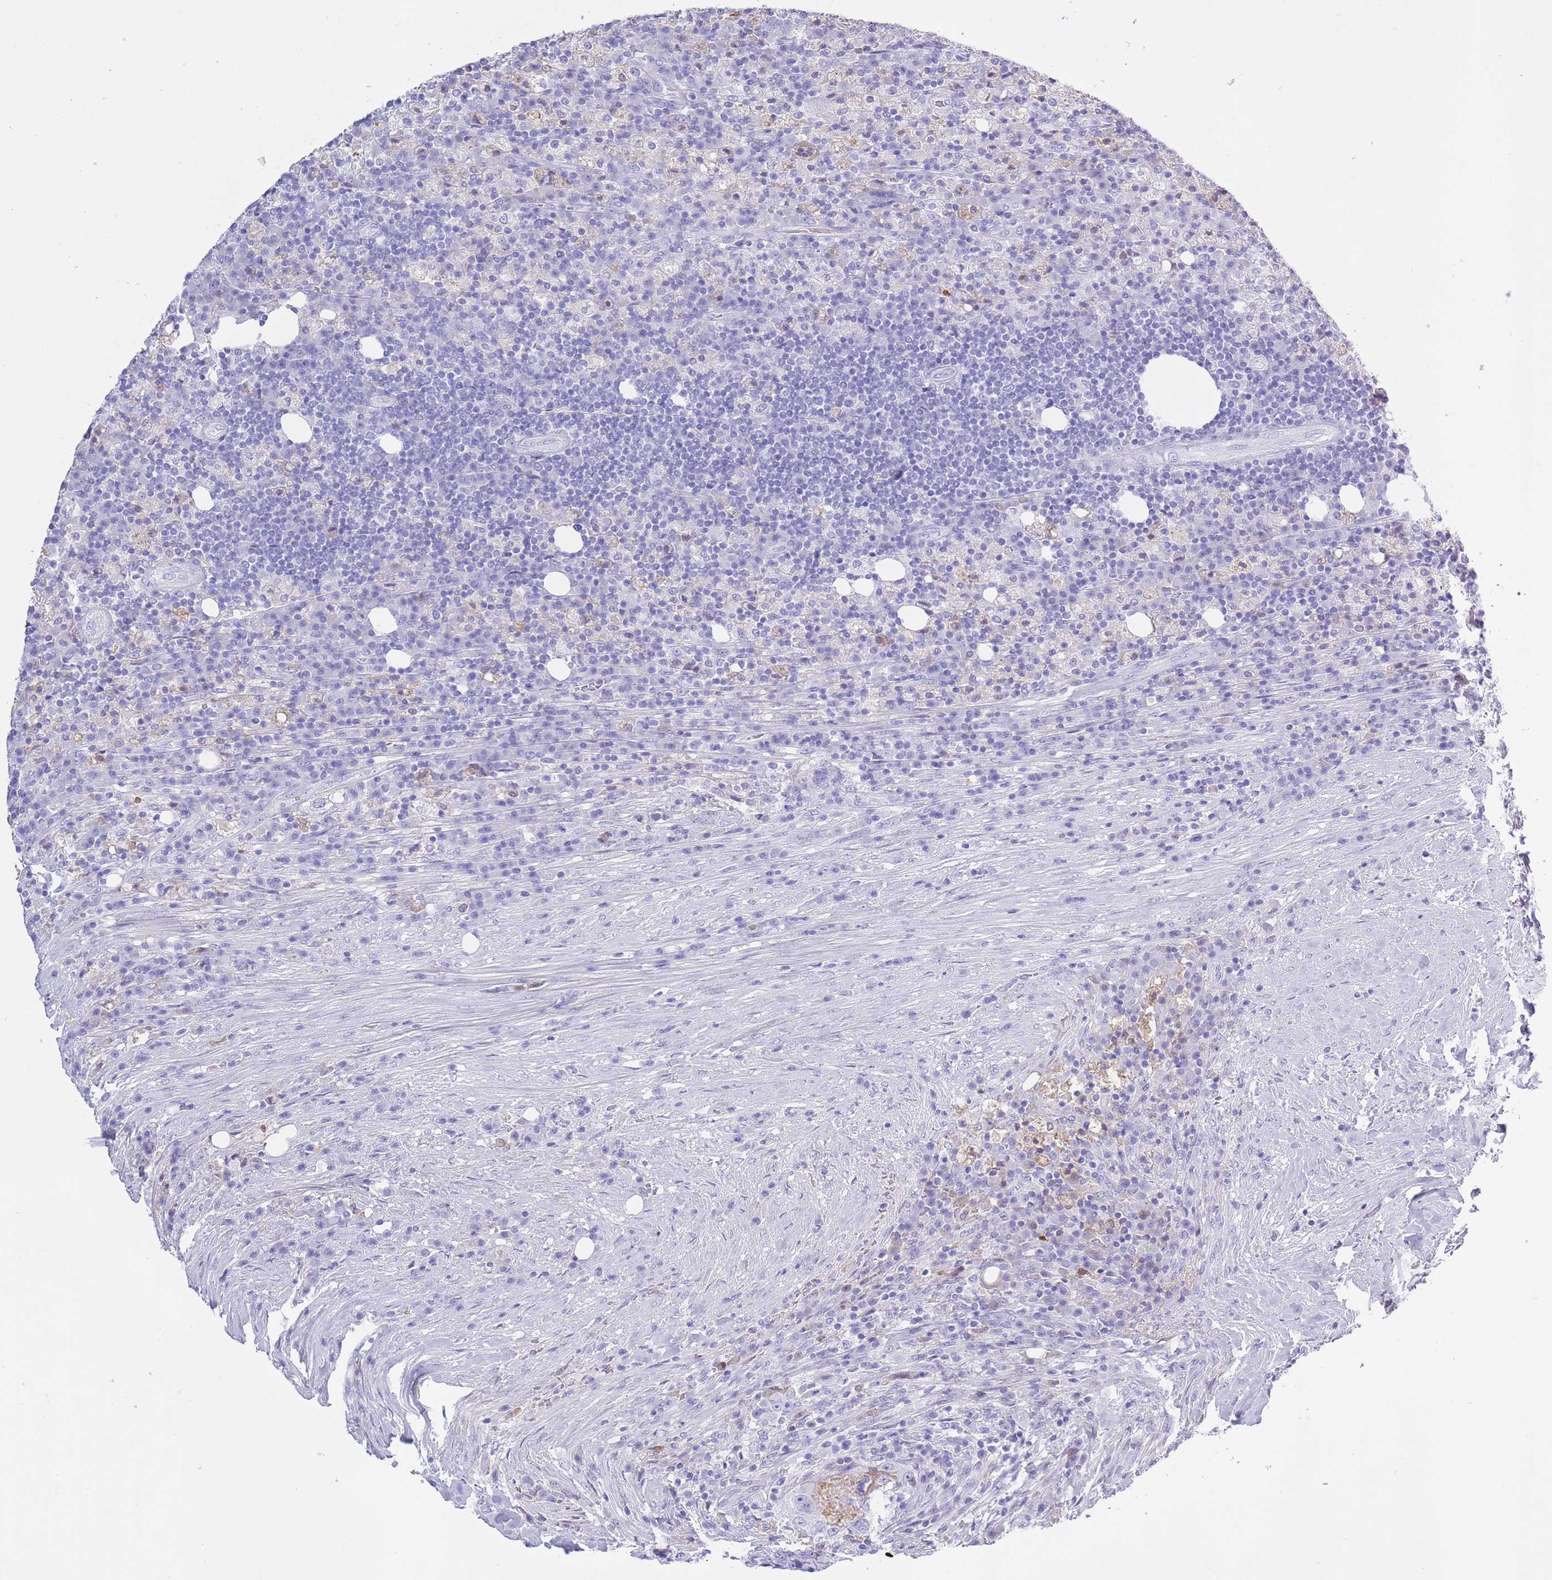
{"staining": {"intensity": "negative", "quantity": "none", "location": "none"}, "tissue": "colorectal cancer", "cell_type": "Tumor cells", "image_type": "cancer", "snomed": [{"axis": "morphology", "description": "Adenocarcinoma, NOS"}, {"axis": "topography", "description": "Colon"}], "caption": "Tumor cells are negative for protein expression in human colorectal cancer.", "gene": "AP3S2", "patient": {"sex": "male", "age": 83}}